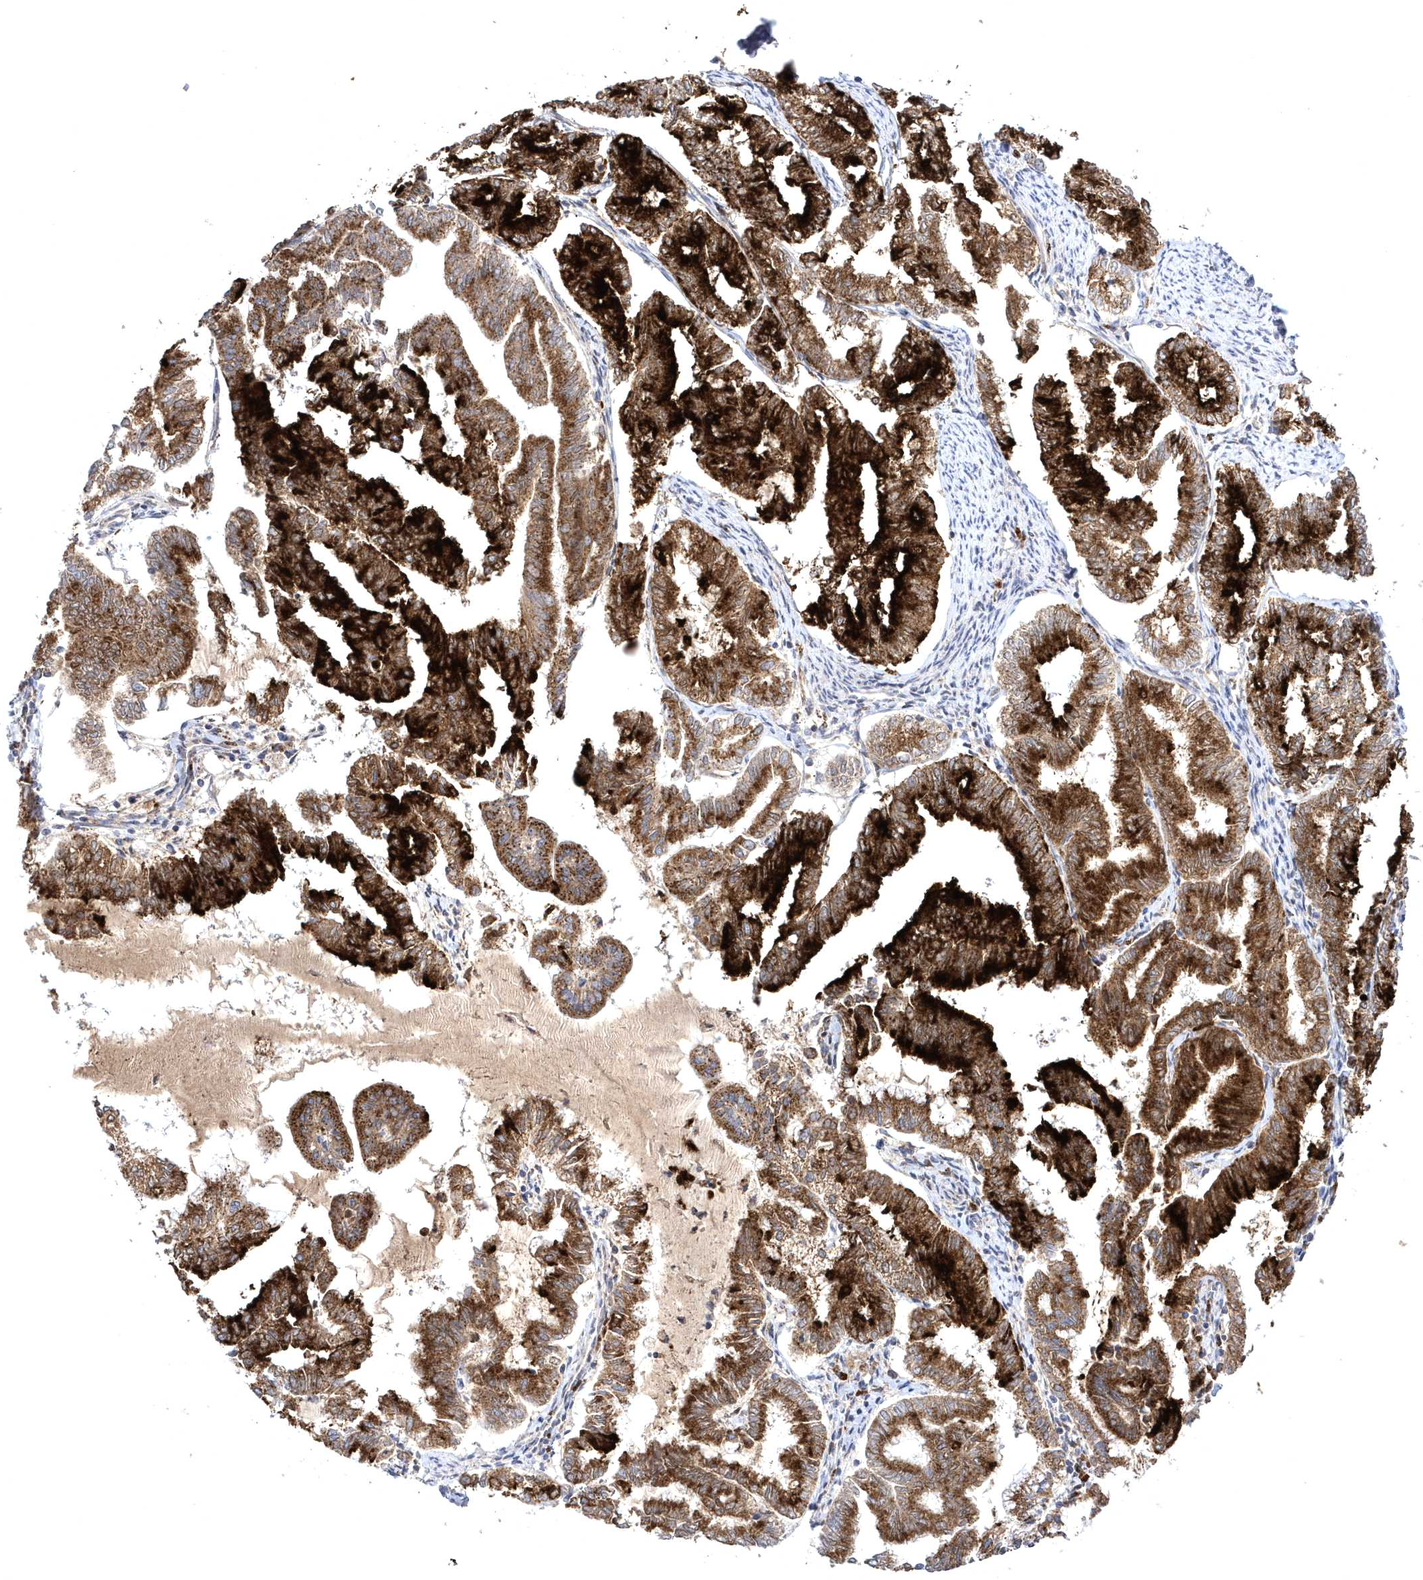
{"staining": {"intensity": "strong", "quantity": ">75%", "location": "cytoplasmic/membranous"}, "tissue": "endometrial cancer", "cell_type": "Tumor cells", "image_type": "cancer", "snomed": [{"axis": "morphology", "description": "Adenocarcinoma, NOS"}, {"axis": "topography", "description": "Endometrium"}], "caption": "The photomicrograph reveals staining of endometrial cancer (adenocarcinoma), revealing strong cytoplasmic/membranous protein staining (brown color) within tumor cells.", "gene": "COPB2", "patient": {"sex": "female", "age": 79}}